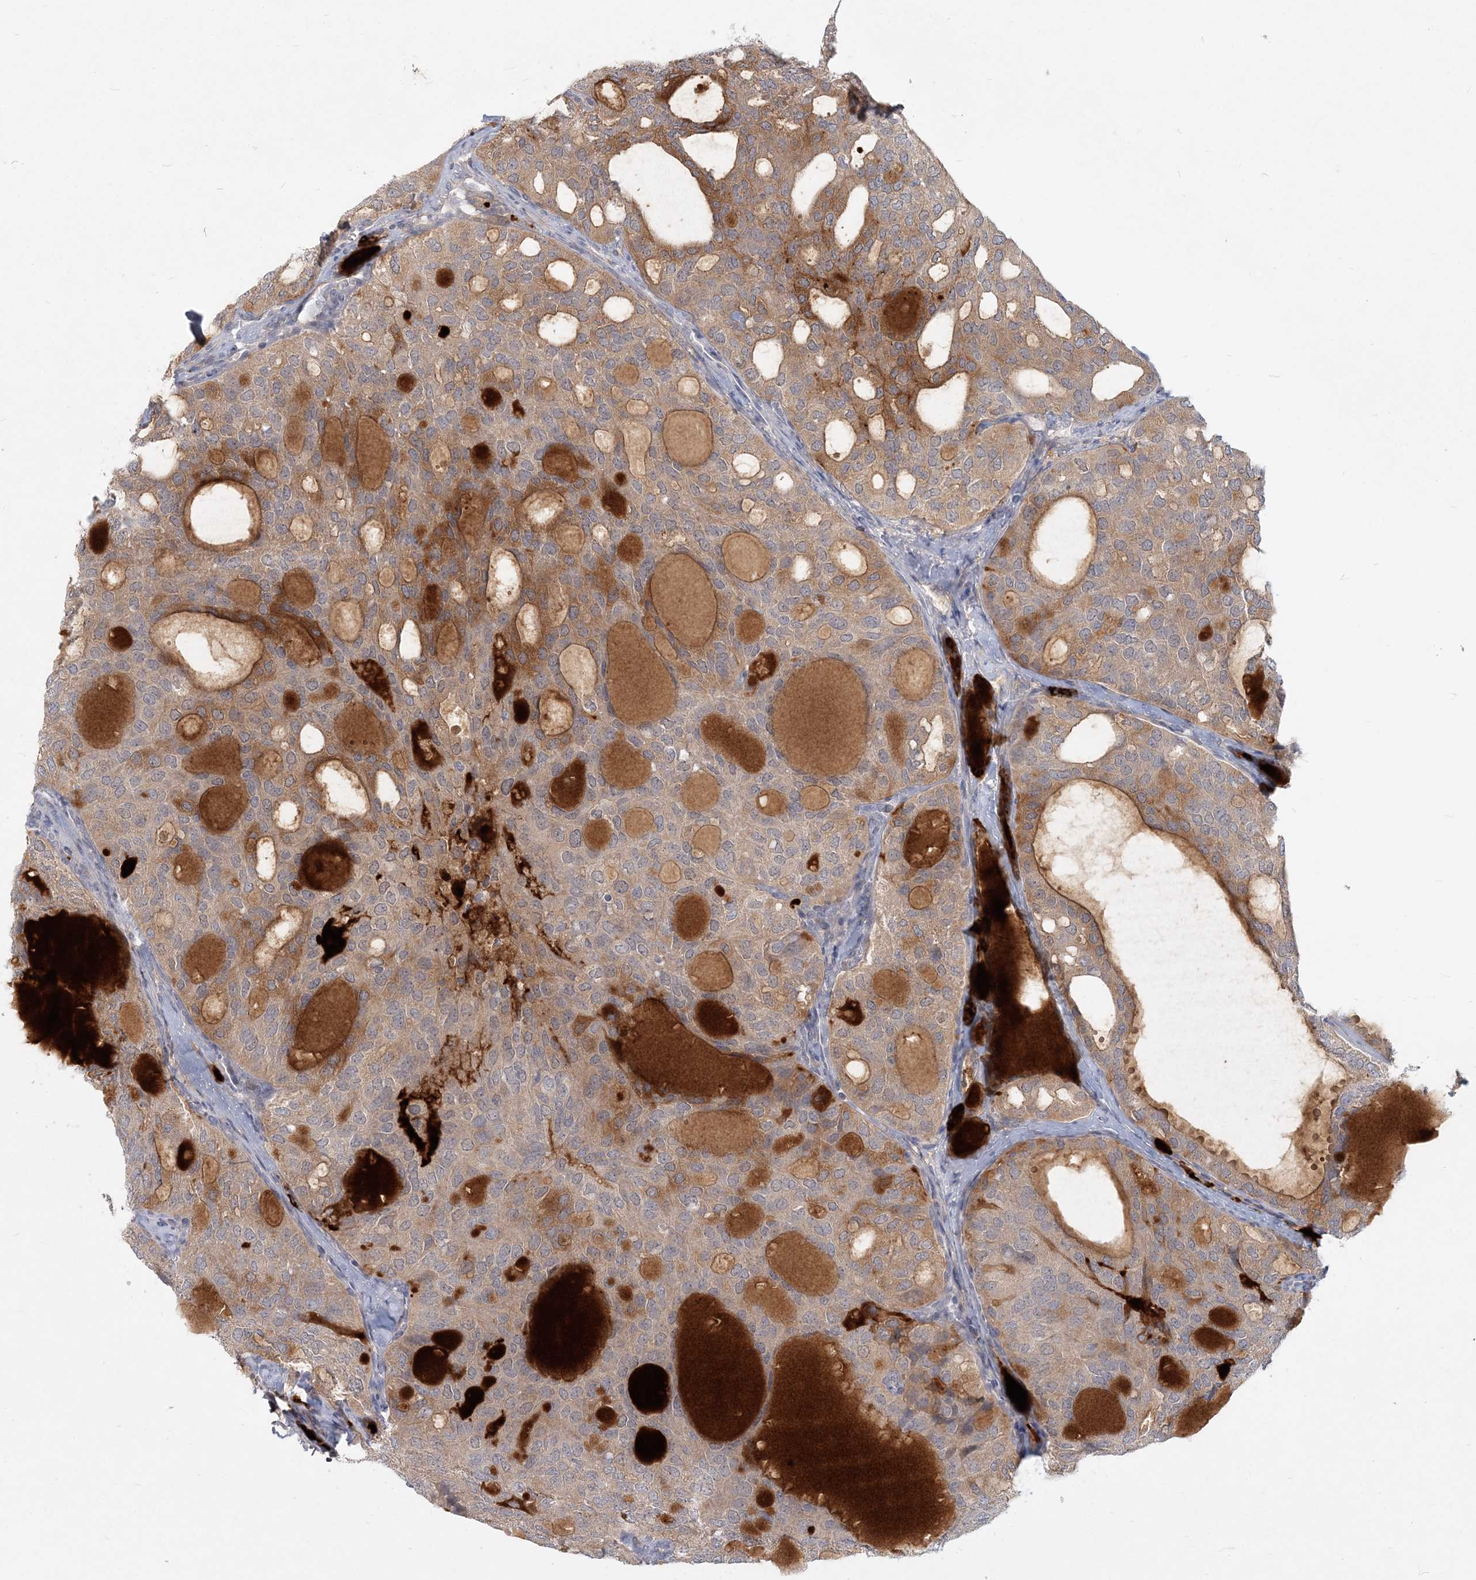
{"staining": {"intensity": "weak", "quantity": "<25%", "location": "cytoplasmic/membranous"}, "tissue": "thyroid cancer", "cell_type": "Tumor cells", "image_type": "cancer", "snomed": [{"axis": "morphology", "description": "Follicular adenoma carcinoma, NOS"}, {"axis": "topography", "description": "Thyroid gland"}], "caption": "IHC photomicrograph of neoplastic tissue: thyroid follicular adenoma carcinoma stained with DAB demonstrates no significant protein positivity in tumor cells.", "gene": "GMPPA", "patient": {"sex": "male", "age": 75}}